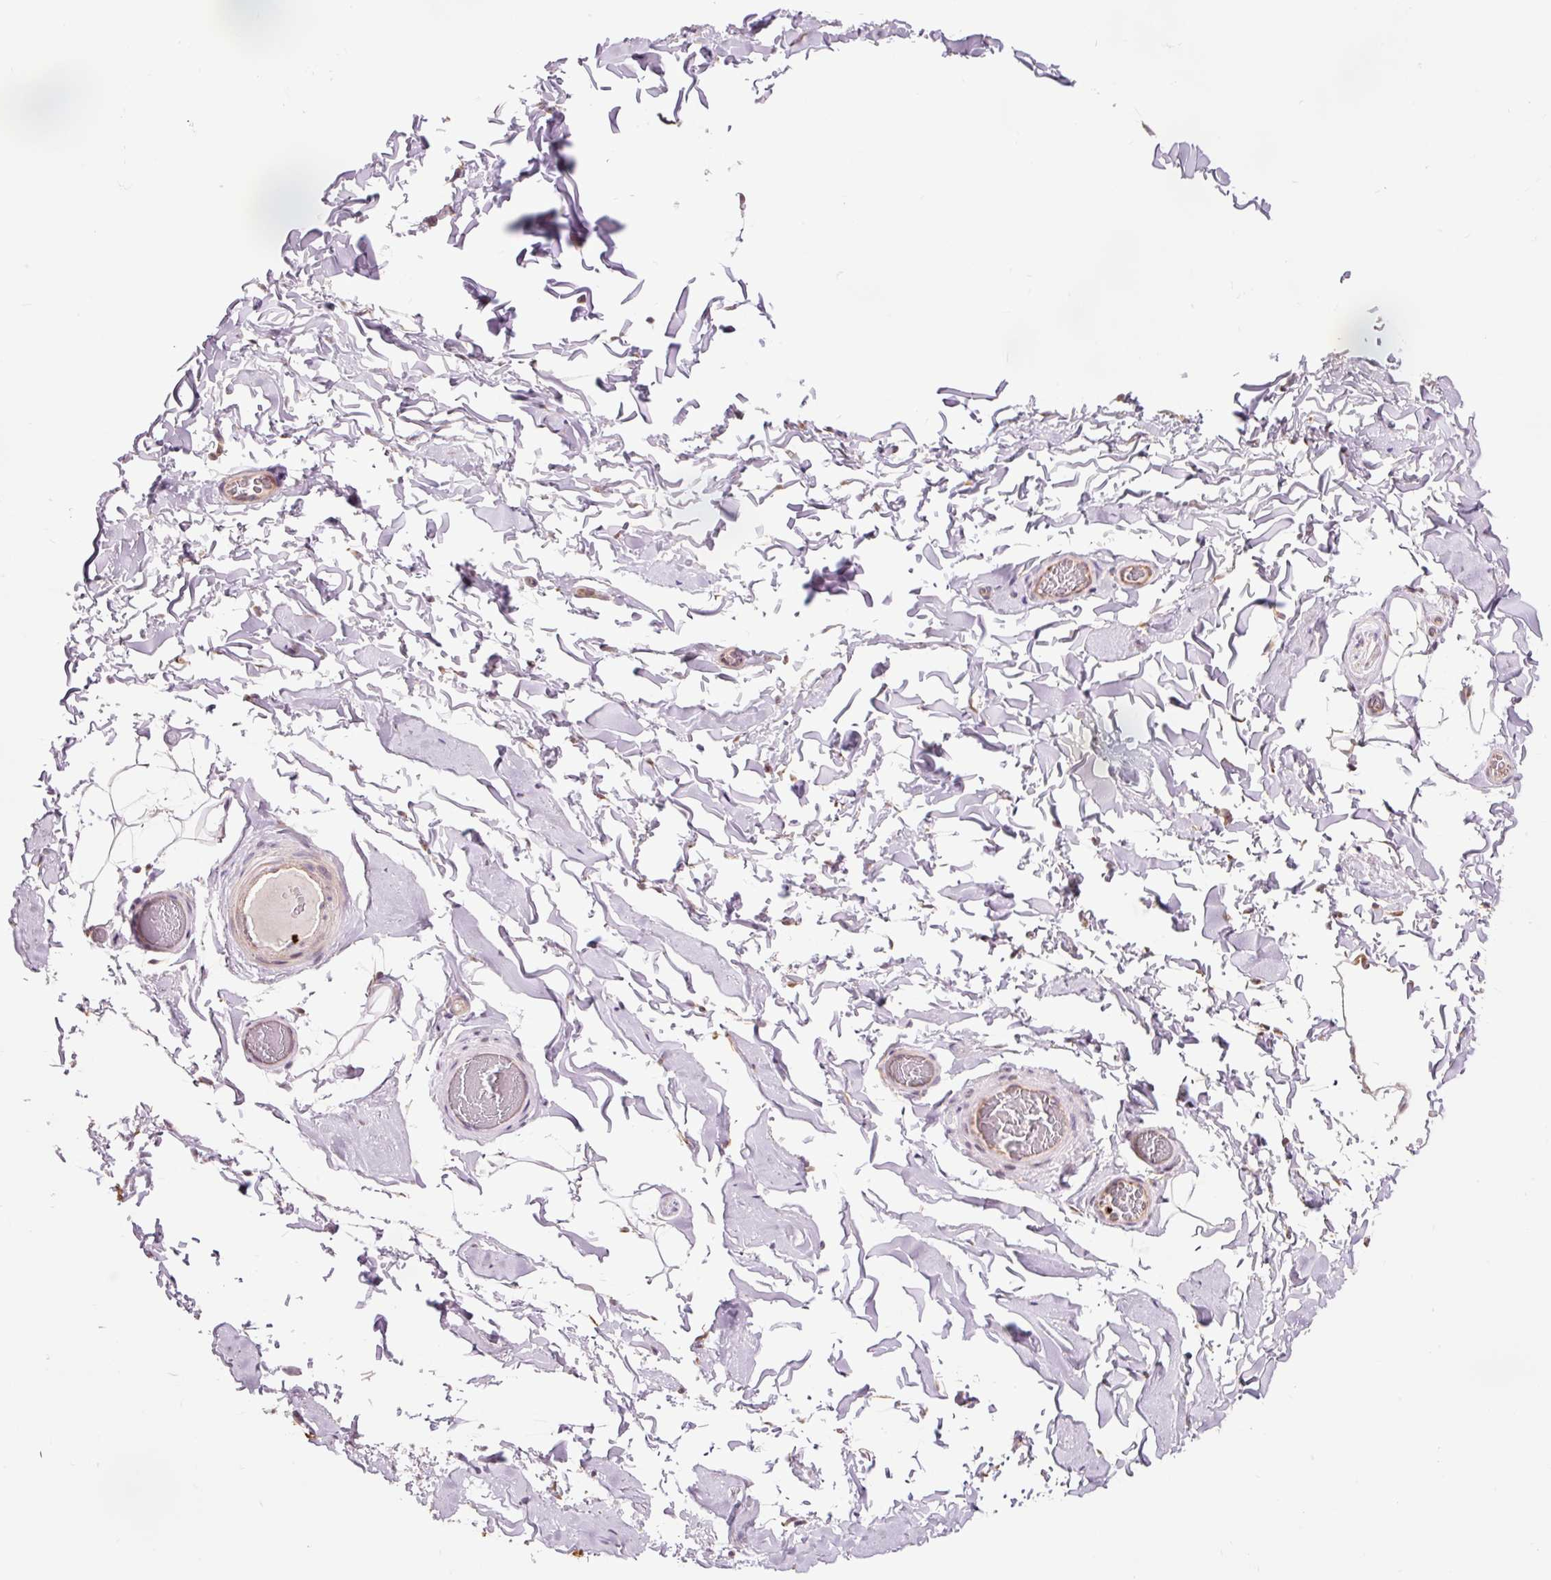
{"staining": {"intensity": "negative", "quantity": "none", "location": "none"}, "tissue": "adipose tissue", "cell_type": "Adipocytes", "image_type": "normal", "snomed": [{"axis": "morphology", "description": "Normal tissue, NOS"}, {"axis": "topography", "description": "Soft tissue"}, {"axis": "topography", "description": "Adipose tissue"}, {"axis": "topography", "description": "Vascular tissue"}, {"axis": "topography", "description": "Peripheral nerve tissue"}], "caption": "Immunohistochemistry image of normal adipose tissue: adipose tissue stained with DAB shows no significant protein staining in adipocytes. Brightfield microscopy of immunohistochemistry stained with DAB (brown) and hematoxylin (blue), captured at high magnification.", "gene": "PRDX5", "patient": {"sex": "male", "age": 46}}